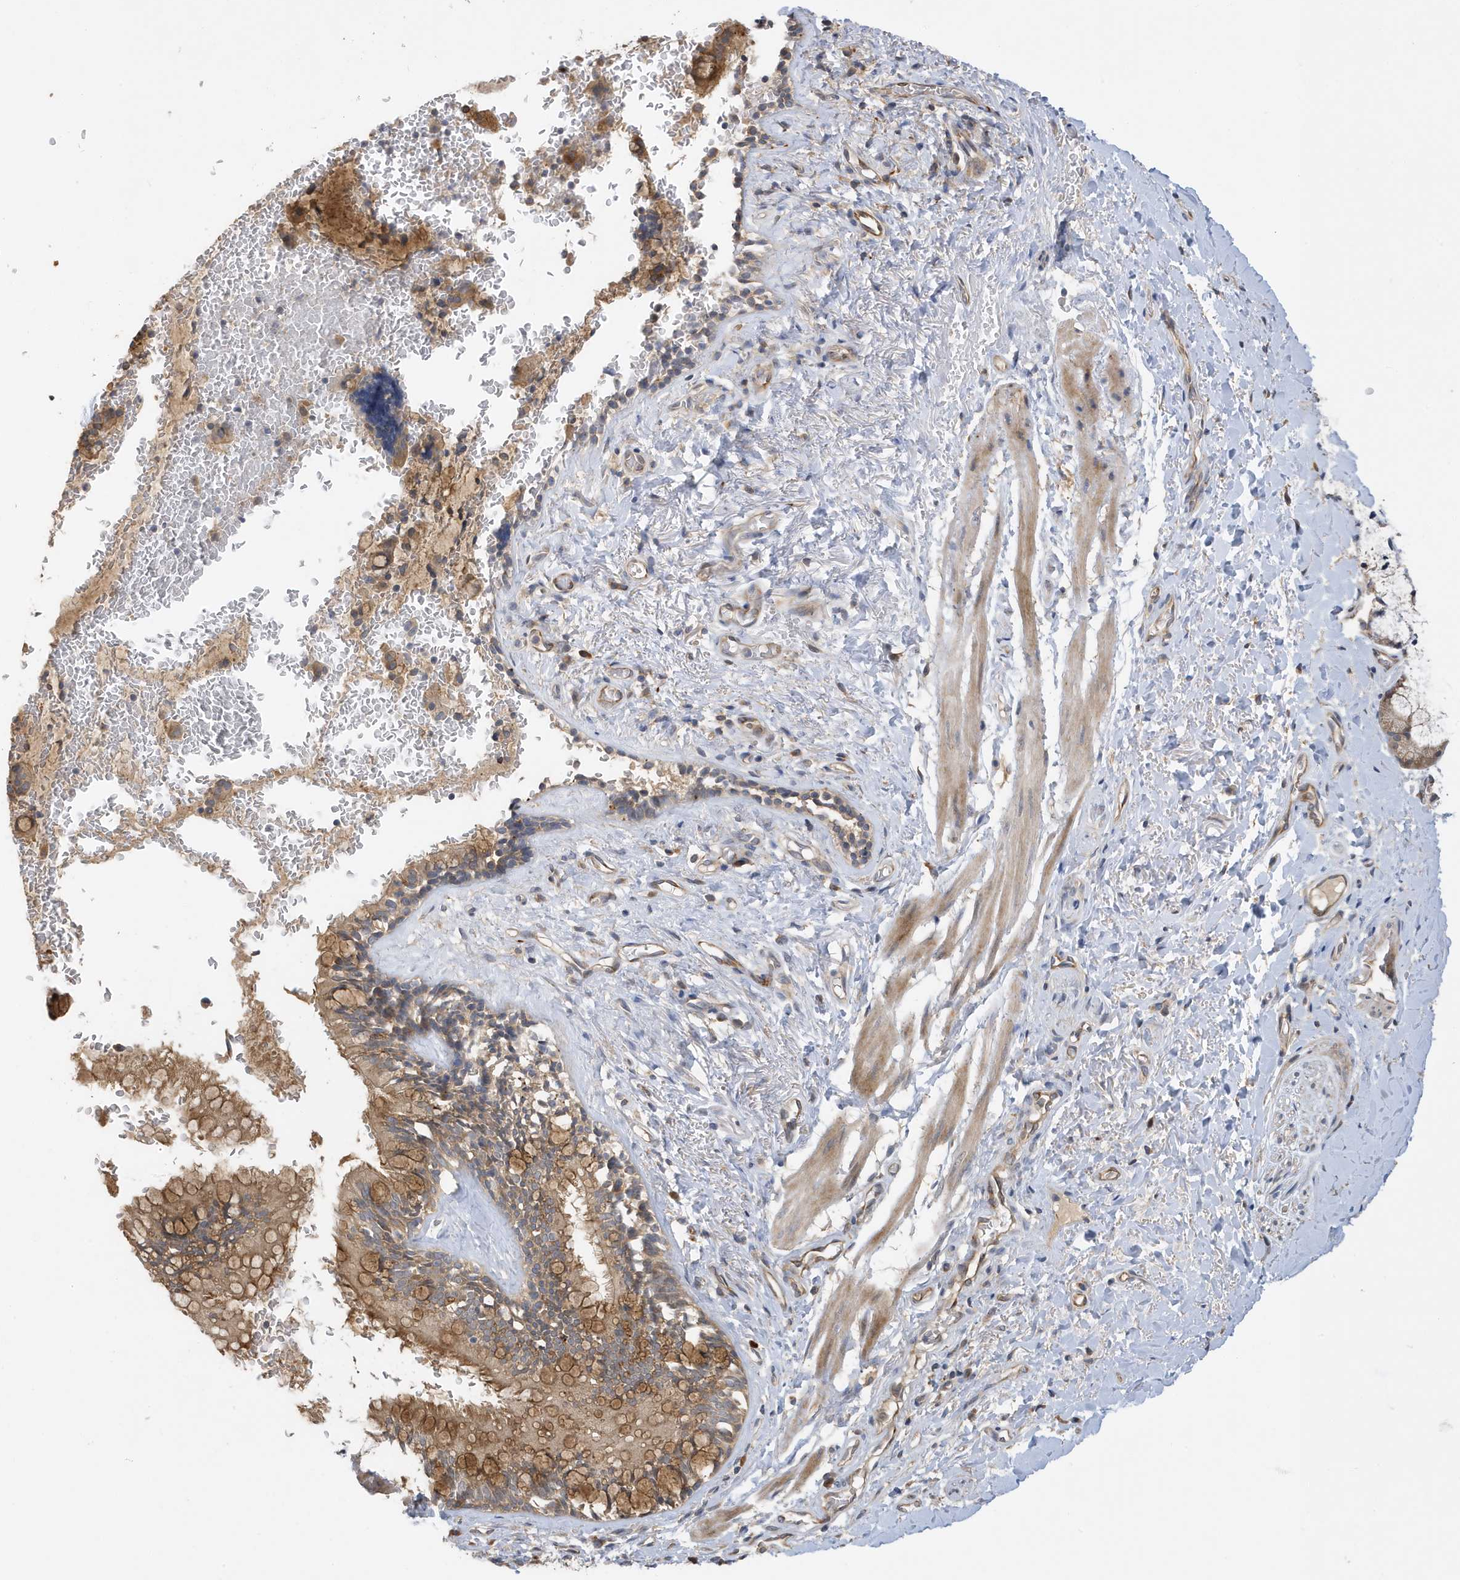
{"staining": {"intensity": "moderate", "quantity": ">75%", "location": "cytoplasmic/membranous"}, "tissue": "bronchus", "cell_type": "Respiratory epithelial cells", "image_type": "normal", "snomed": [{"axis": "morphology", "description": "Normal tissue, NOS"}, {"axis": "topography", "description": "Cartilage tissue"}, {"axis": "topography", "description": "Bronchus"}], "caption": "Human bronchus stained with a brown dye reveals moderate cytoplasmic/membranous positive positivity in about >75% of respiratory epithelial cells.", "gene": "LAPTM4A", "patient": {"sex": "female", "age": 36}}